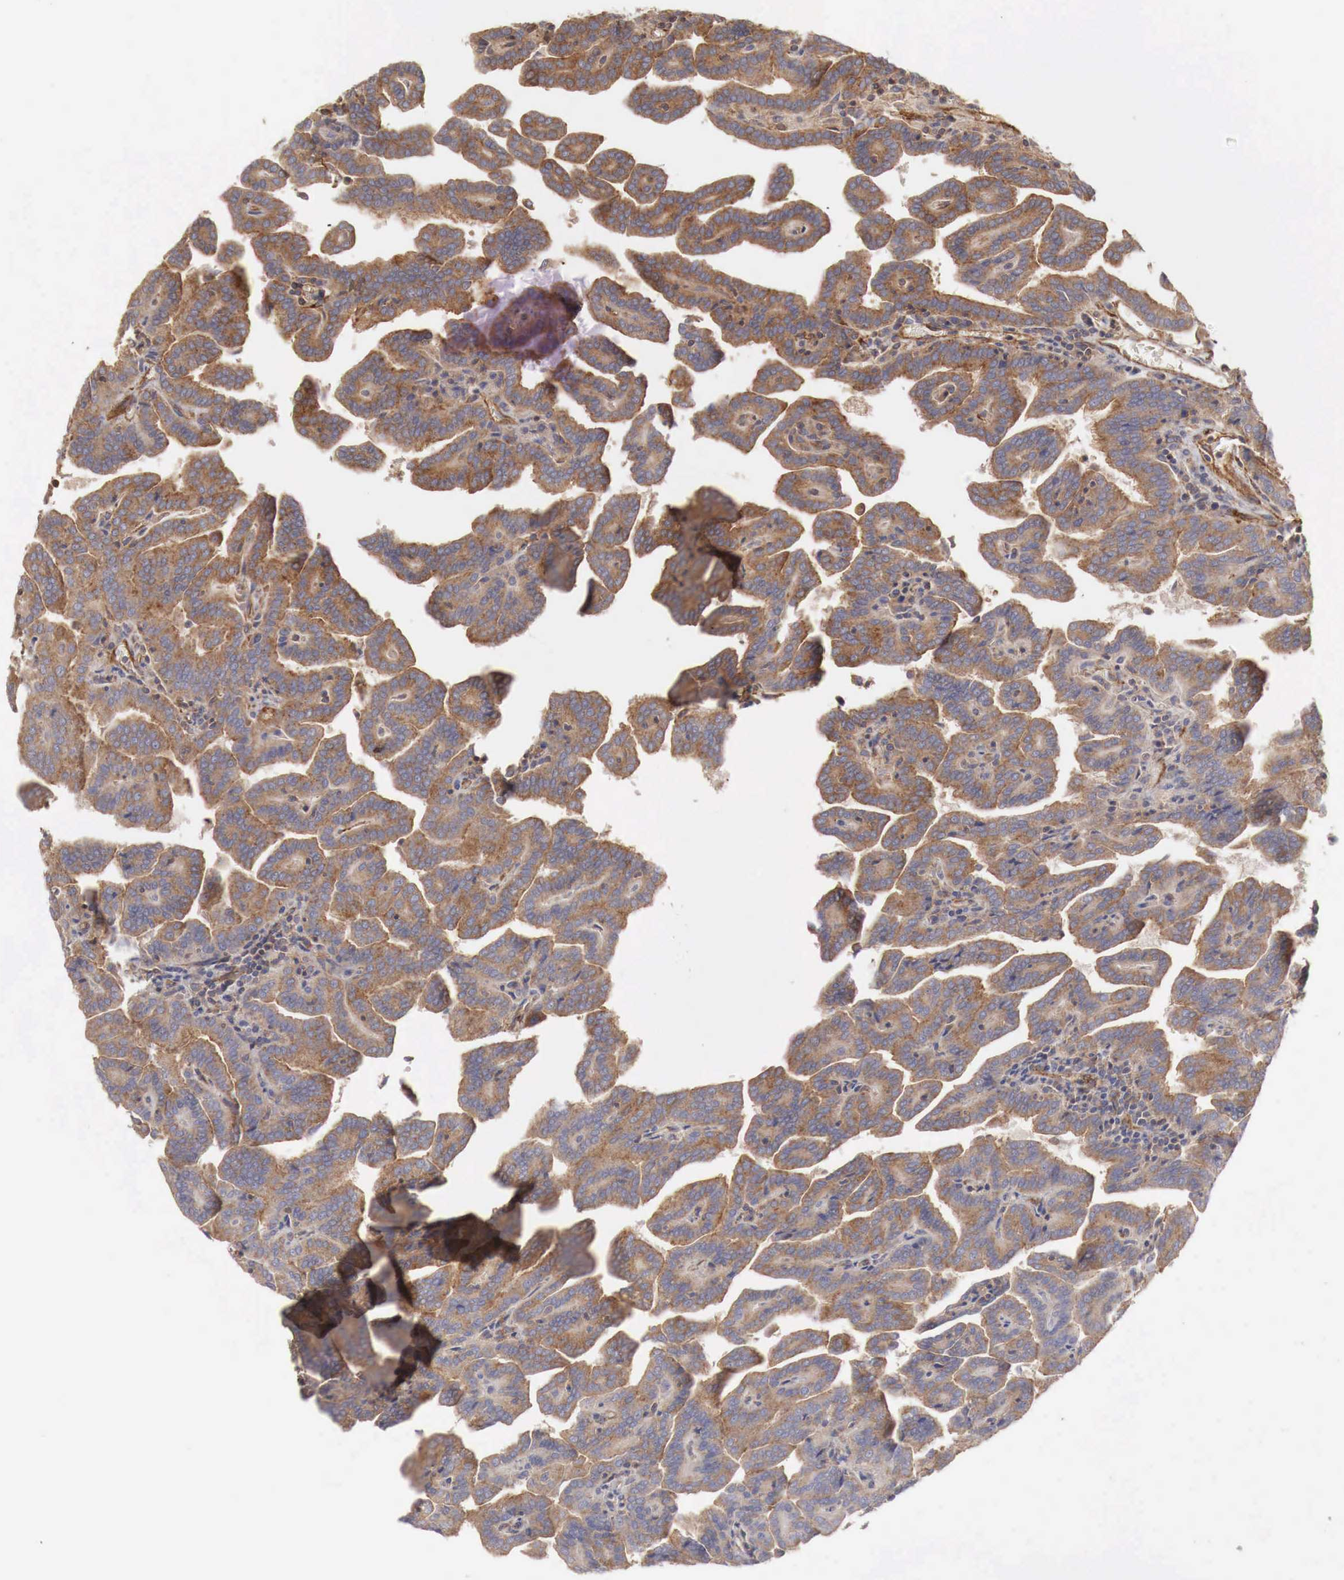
{"staining": {"intensity": "moderate", "quantity": ">75%", "location": "cytoplasmic/membranous"}, "tissue": "renal cancer", "cell_type": "Tumor cells", "image_type": "cancer", "snomed": [{"axis": "morphology", "description": "Adenocarcinoma, NOS"}, {"axis": "topography", "description": "Kidney"}], "caption": "A histopathology image of adenocarcinoma (renal) stained for a protein reveals moderate cytoplasmic/membranous brown staining in tumor cells. (brown staining indicates protein expression, while blue staining denotes nuclei).", "gene": "ARMCX4", "patient": {"sex": "male", "age": 61}}